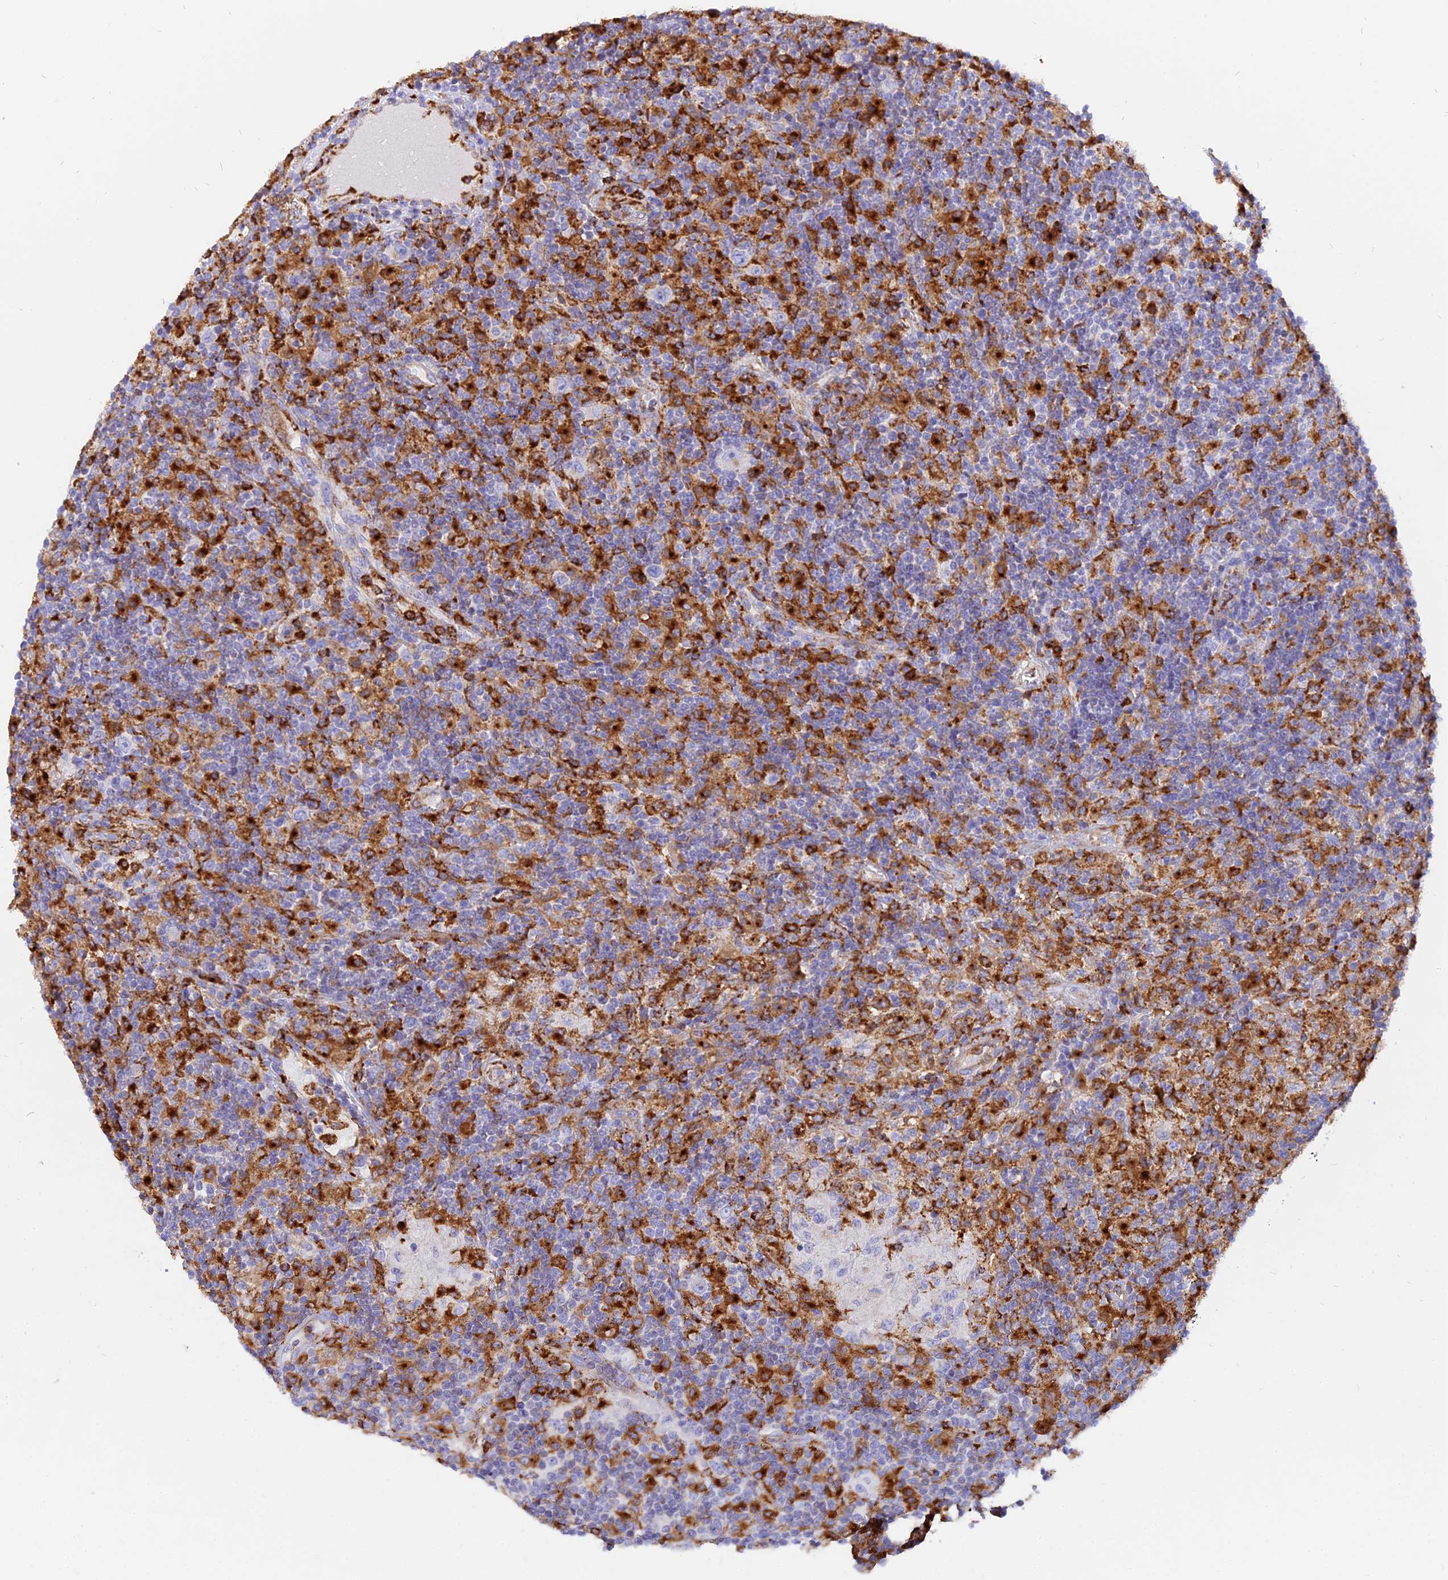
{"staining": {"intensity": "negative", "quantity": "none", "location": "none"}, "tissue": "lymphoma", "cell_type": "Tumor cells", "image_type": "cancer", "snomed": [{"axis": "morphology", "description": "Hodgkin's disease, NOS"}, {"axis": "topography", "description": "Lymph node"}], "caption": "IHC histopathology image of human lymphoma stained for a protein (brown), which exhibits no staining in tumor cells.", "gene": "AGTRAP", "patient": {"sex": "male", "age": 70}}